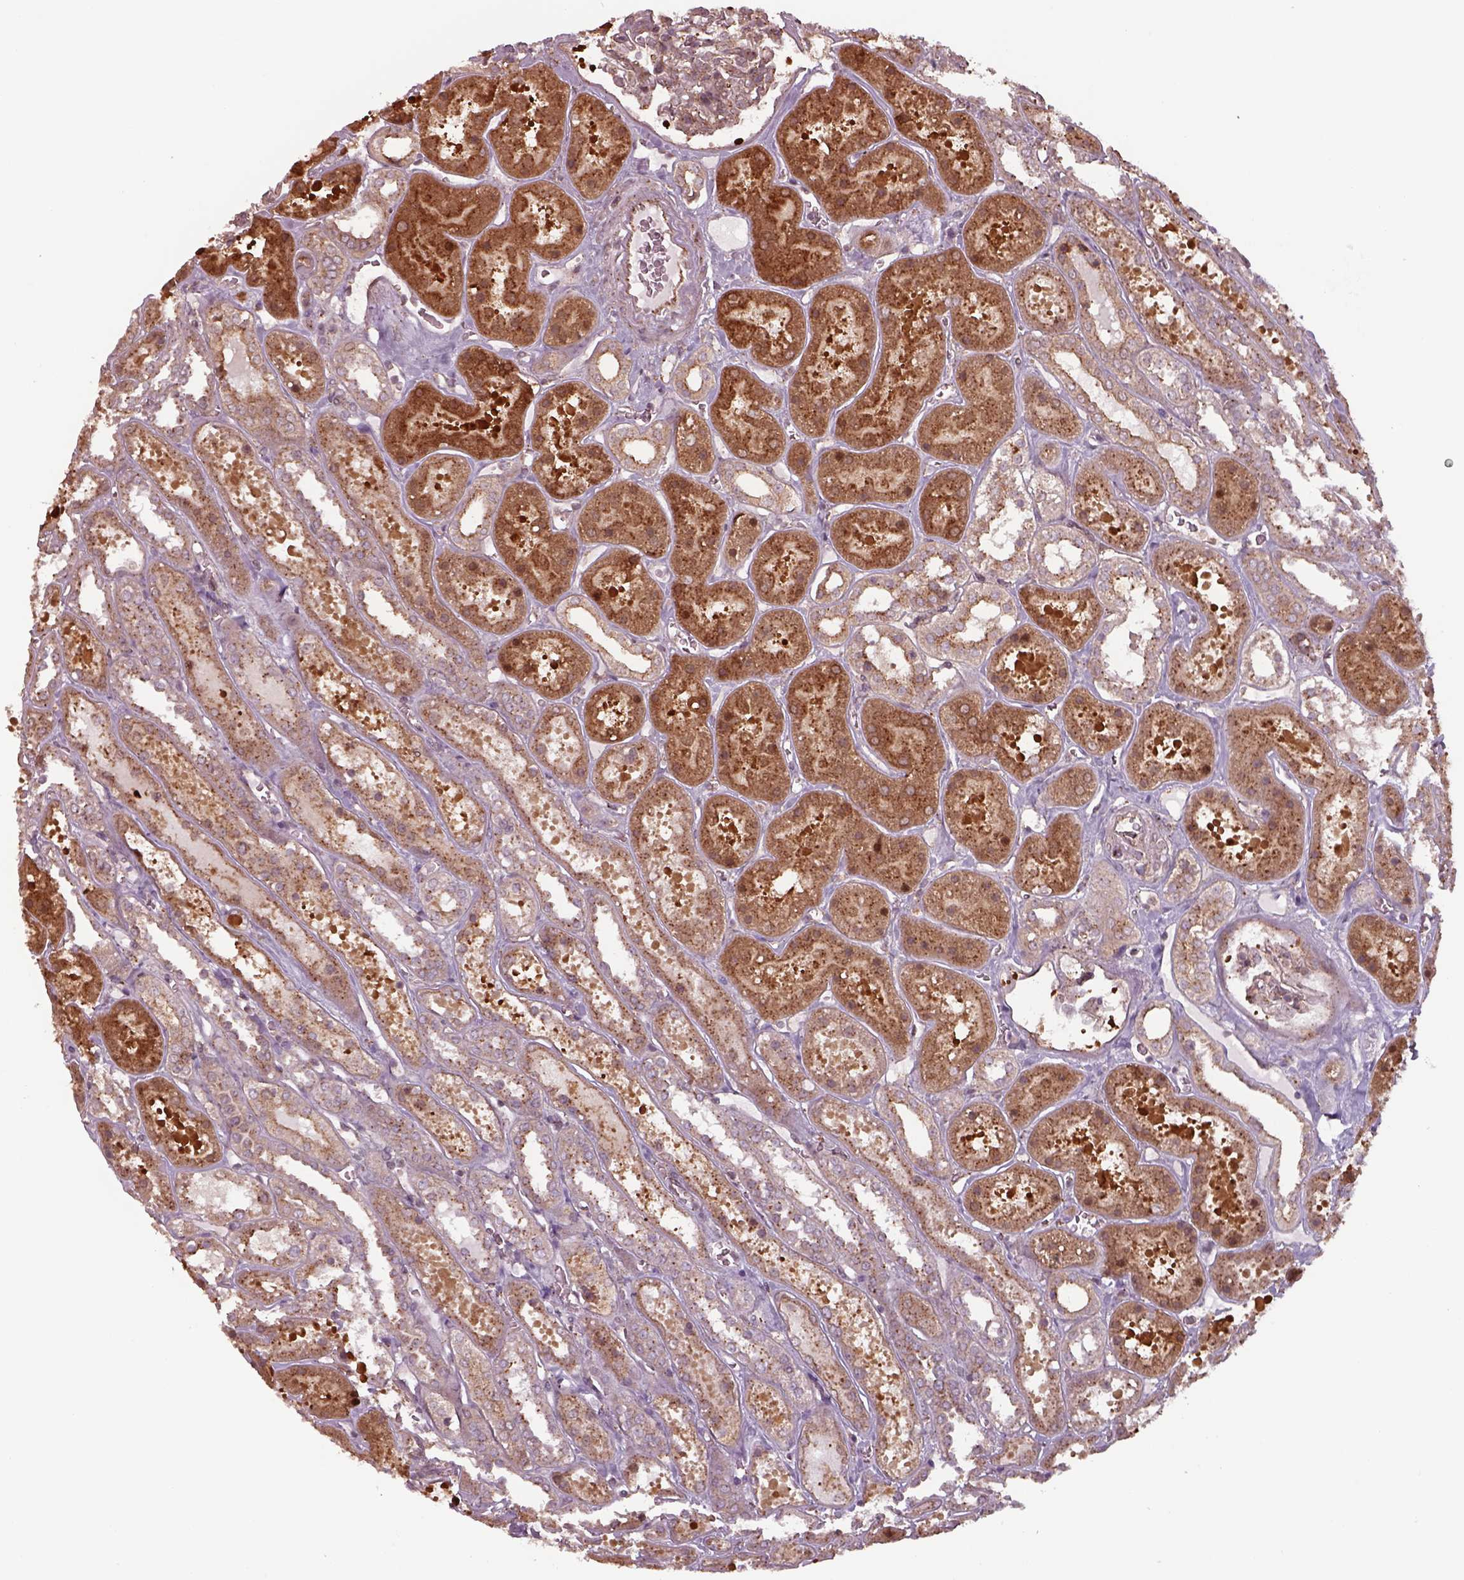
{"staining": {"intensity": "weak", "quantity": "<25%", "location": "cytoplasmic/membranous"}, "tissue": "kidney", "cell_type": "Cells in glomeruli", "image_type": "normal", "snomed": [{"axis": "morphology", "description": "Normal tissue, NOS"}, {"axis": "topography", "description": "Kidney"}], "caption": "An image of human kidney is negative for staining in cells in glomeruli. The staining is performed using DAB (3,3'-diaminobenzidine) brown chromogen with nuclei counter-stained in using hematoxylin.", "gene": "CHMP3", "patient": {"sex": "female", "age": 41}}